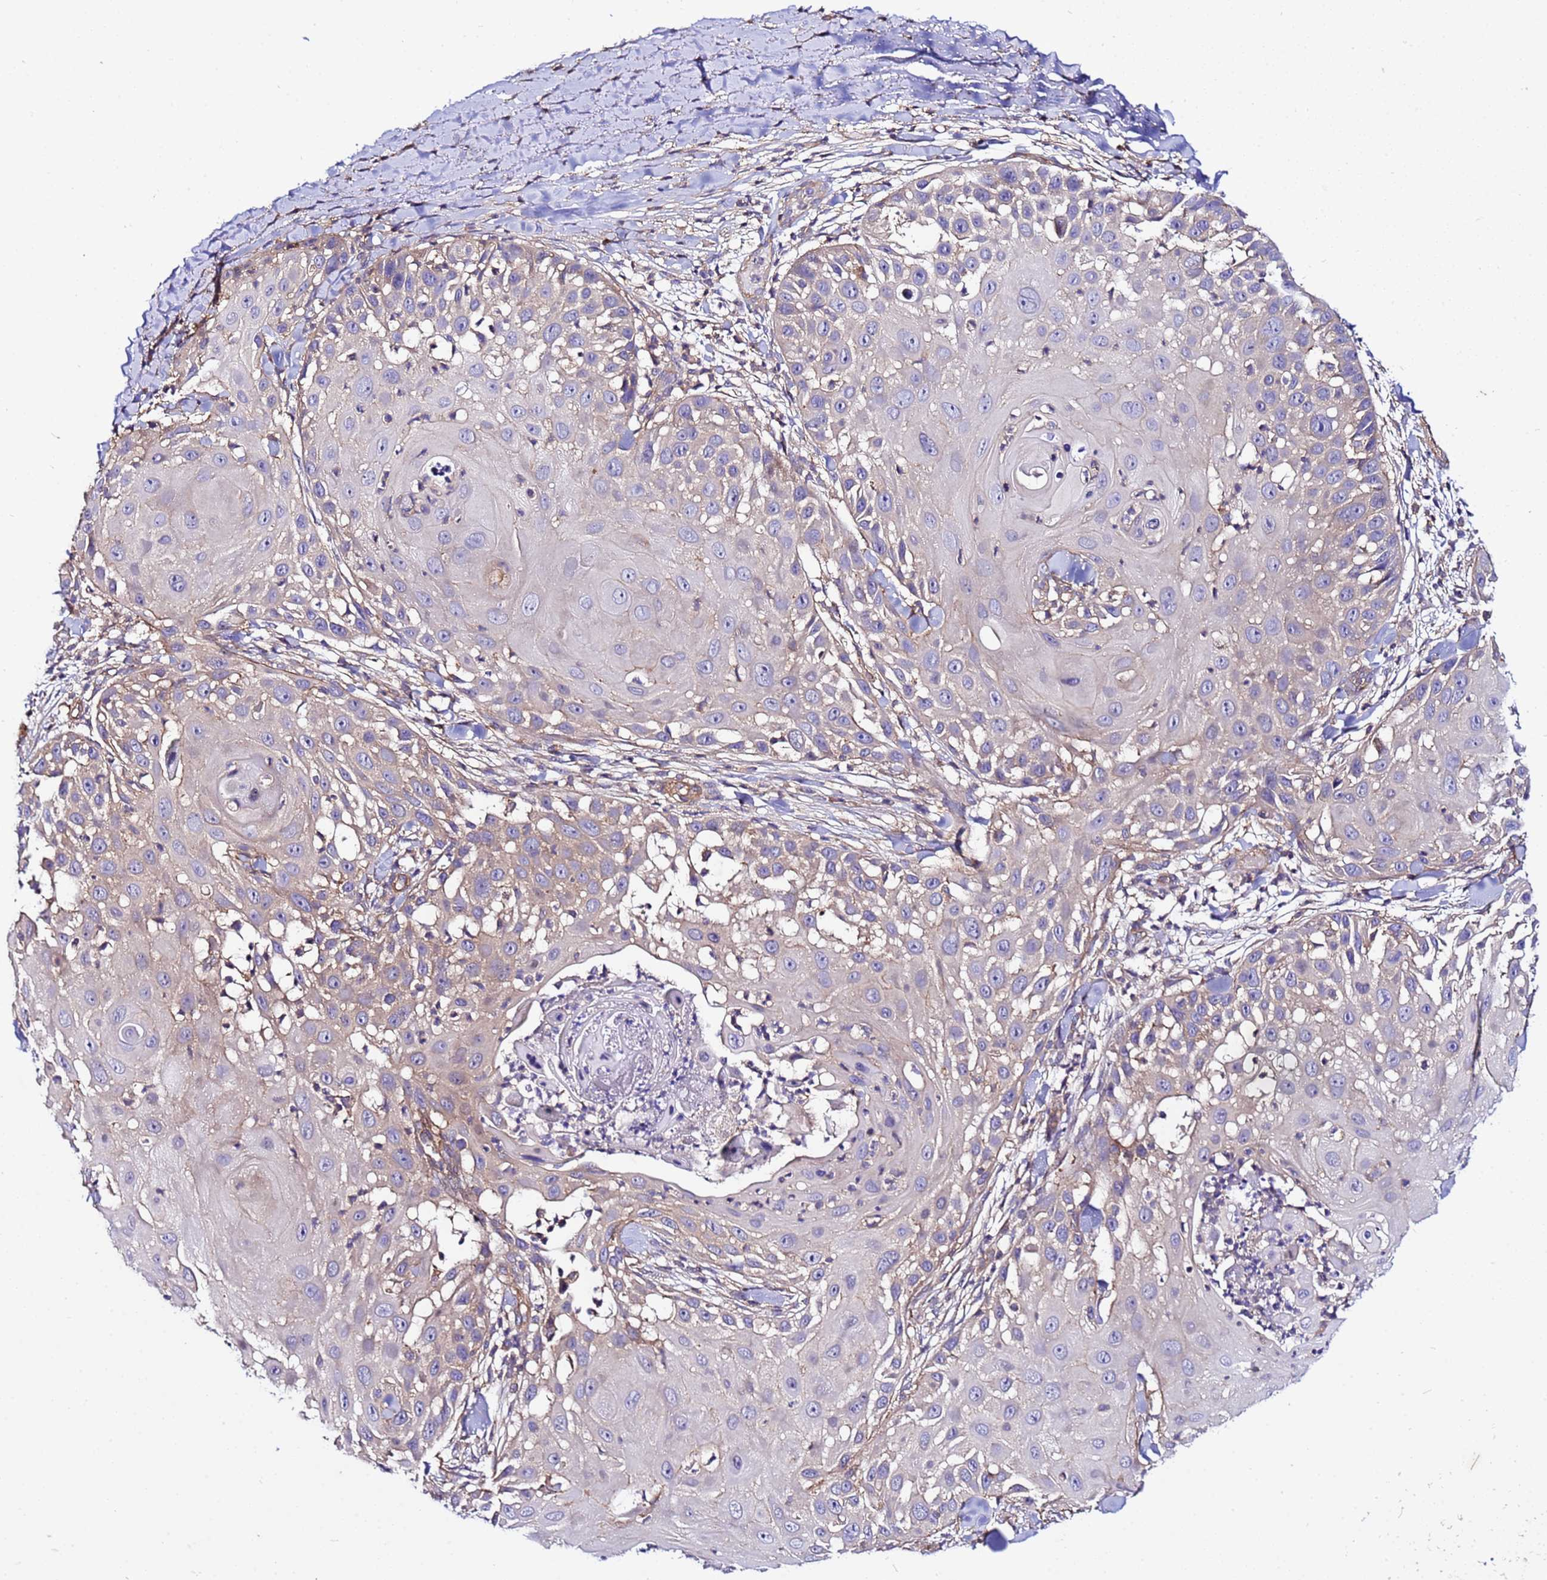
{"staining": {"intensity": "weak", "quantity": "25%-75%", "location": "cytoplasmic/membranous"}, "tissue": "skin cancer", "cell_type": "Tumor cells", "image_type": "cancer", "snomed": [{"axis": "morphology", "description": "Squamous cell carcinoma, NOS"}, {"axis": "topography", "description": "Skin"}], "caption": "A micrograph showing weak cytoplasmic/membranous staining in approximately 25%-75% of tumor cells in skin squamous cell carcinoma, as visualized by brown immunohistochemical staining.", "gene": "STK38", "patient": {"sex": "female", "age": 44}}